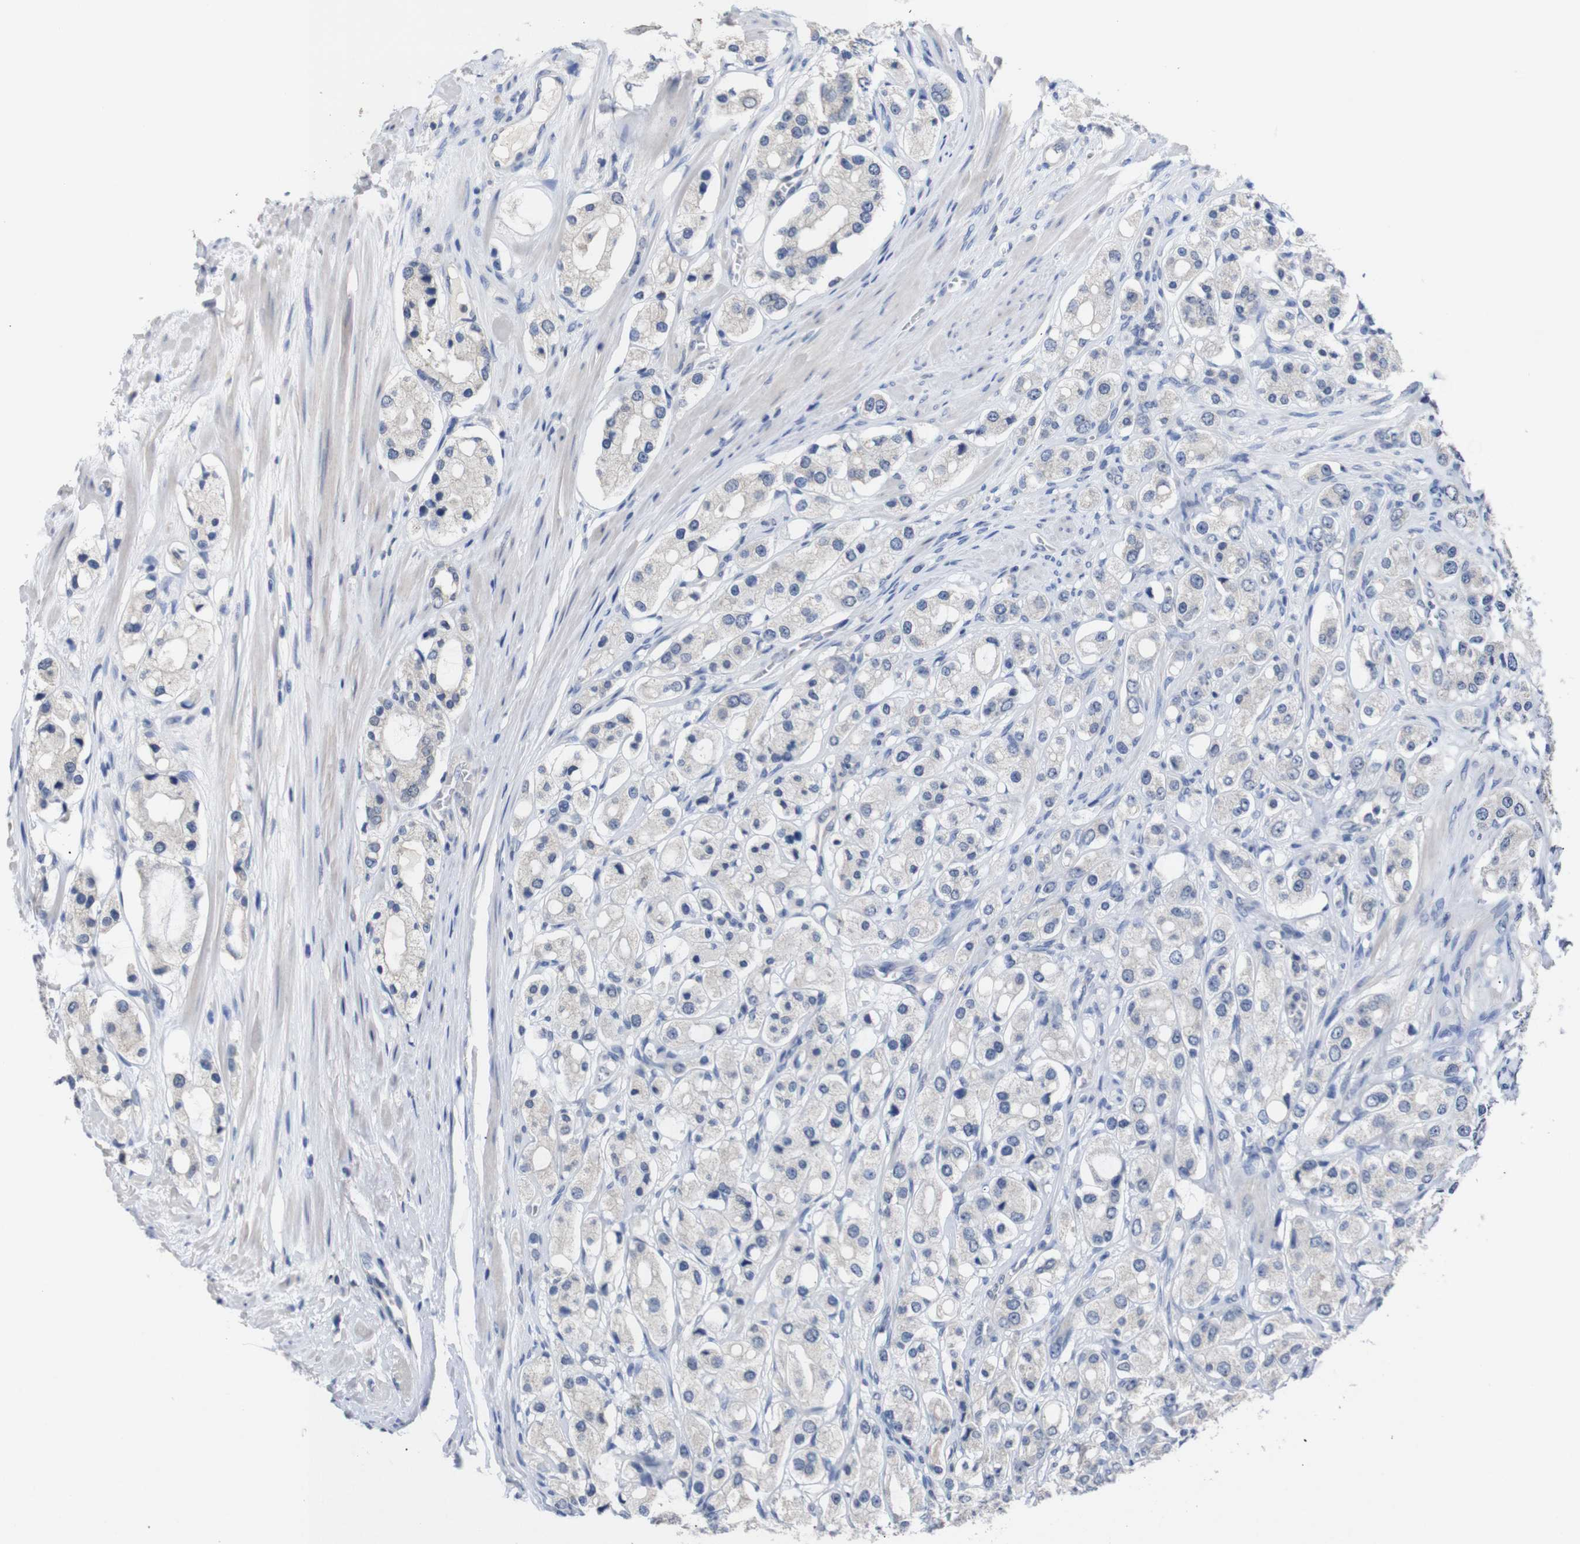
{"staining": {"intensity": "negative", "quantity": "none", "location": "none"}, "tissue": "prostate cancer", "cell_type": "Tumor cells", "image_type": "cancer", "snomed": [{"axis": "morphology", "description": "Adenocarcinoma, High grade"}, {"axis": "topography", "description": "Prostate"}], "caption": "Immunohistochemistry image of neoplastic tissue: human prostate adenocarcinoma (high-grade) stained with DAB (3,3'-diaminobenzidine) demonstrates no significant protein staining in tumor cells.", "gene": "HNF1A", "patient": {"sex": "male", "age": 65}}